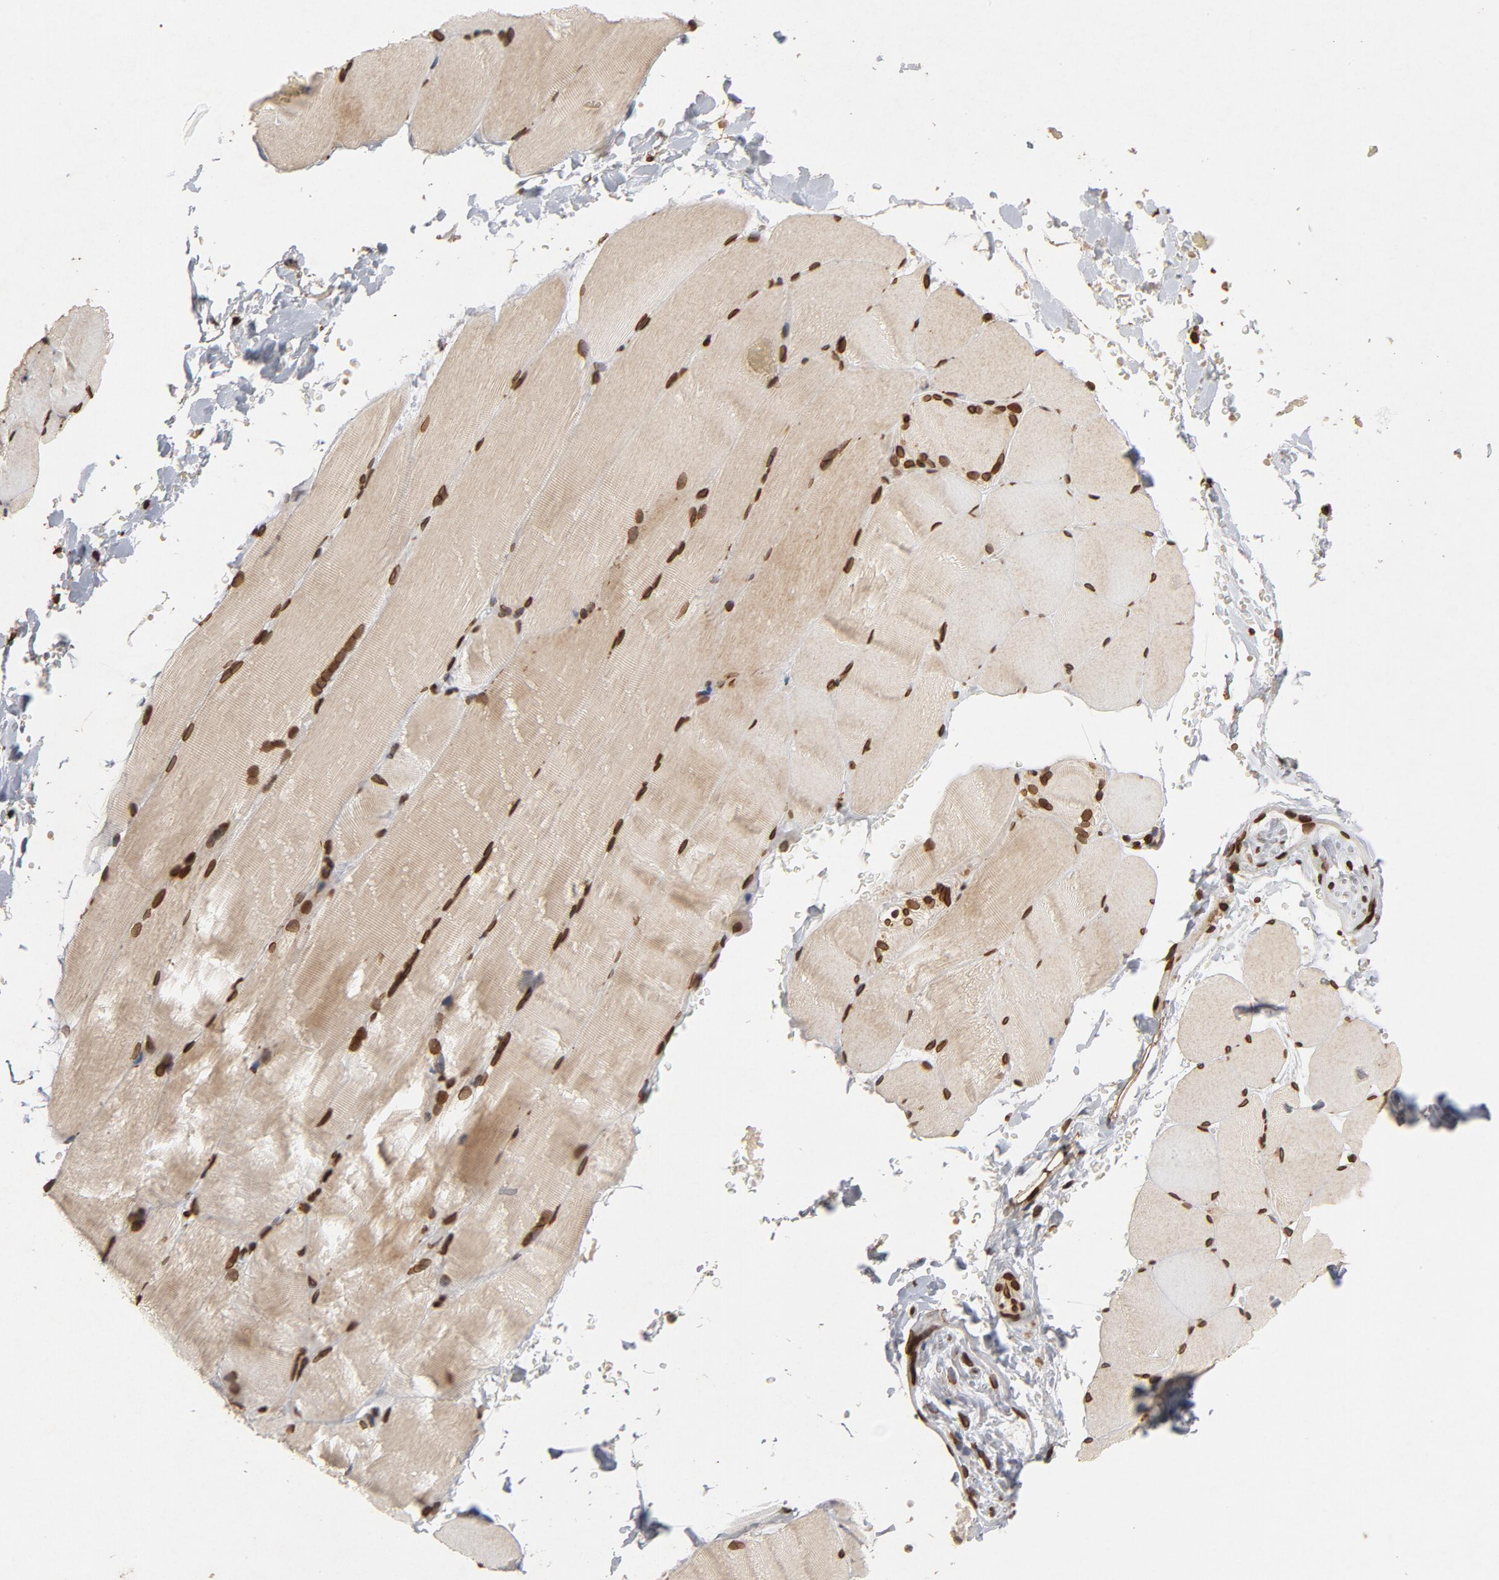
{"staining": {"intensity": "strong", "quantity": ">75%", "location": "cytoplasmic/membranous,nuclear"}, "tissue": "skeletal muscle", "cell_type": "Myocytes", "image_type": "normal", "snomed": [{"axis": "morphology", "description": "Normal tissue, NOS"}, {"axis": "topography", "description": "Skeletal muscle"}, {"axis": "topography", "description": "Parathyroid gland"}], "caption": "A high amount of strong cytoplasmic/membranous,nuclear expression is appreciated in approximately >75% of myocytes in unremarkable skeletal muscle. Nuclei are stained in blue.", "gene": "LMNA", "patient": {"sex": "female", "age": 37}}